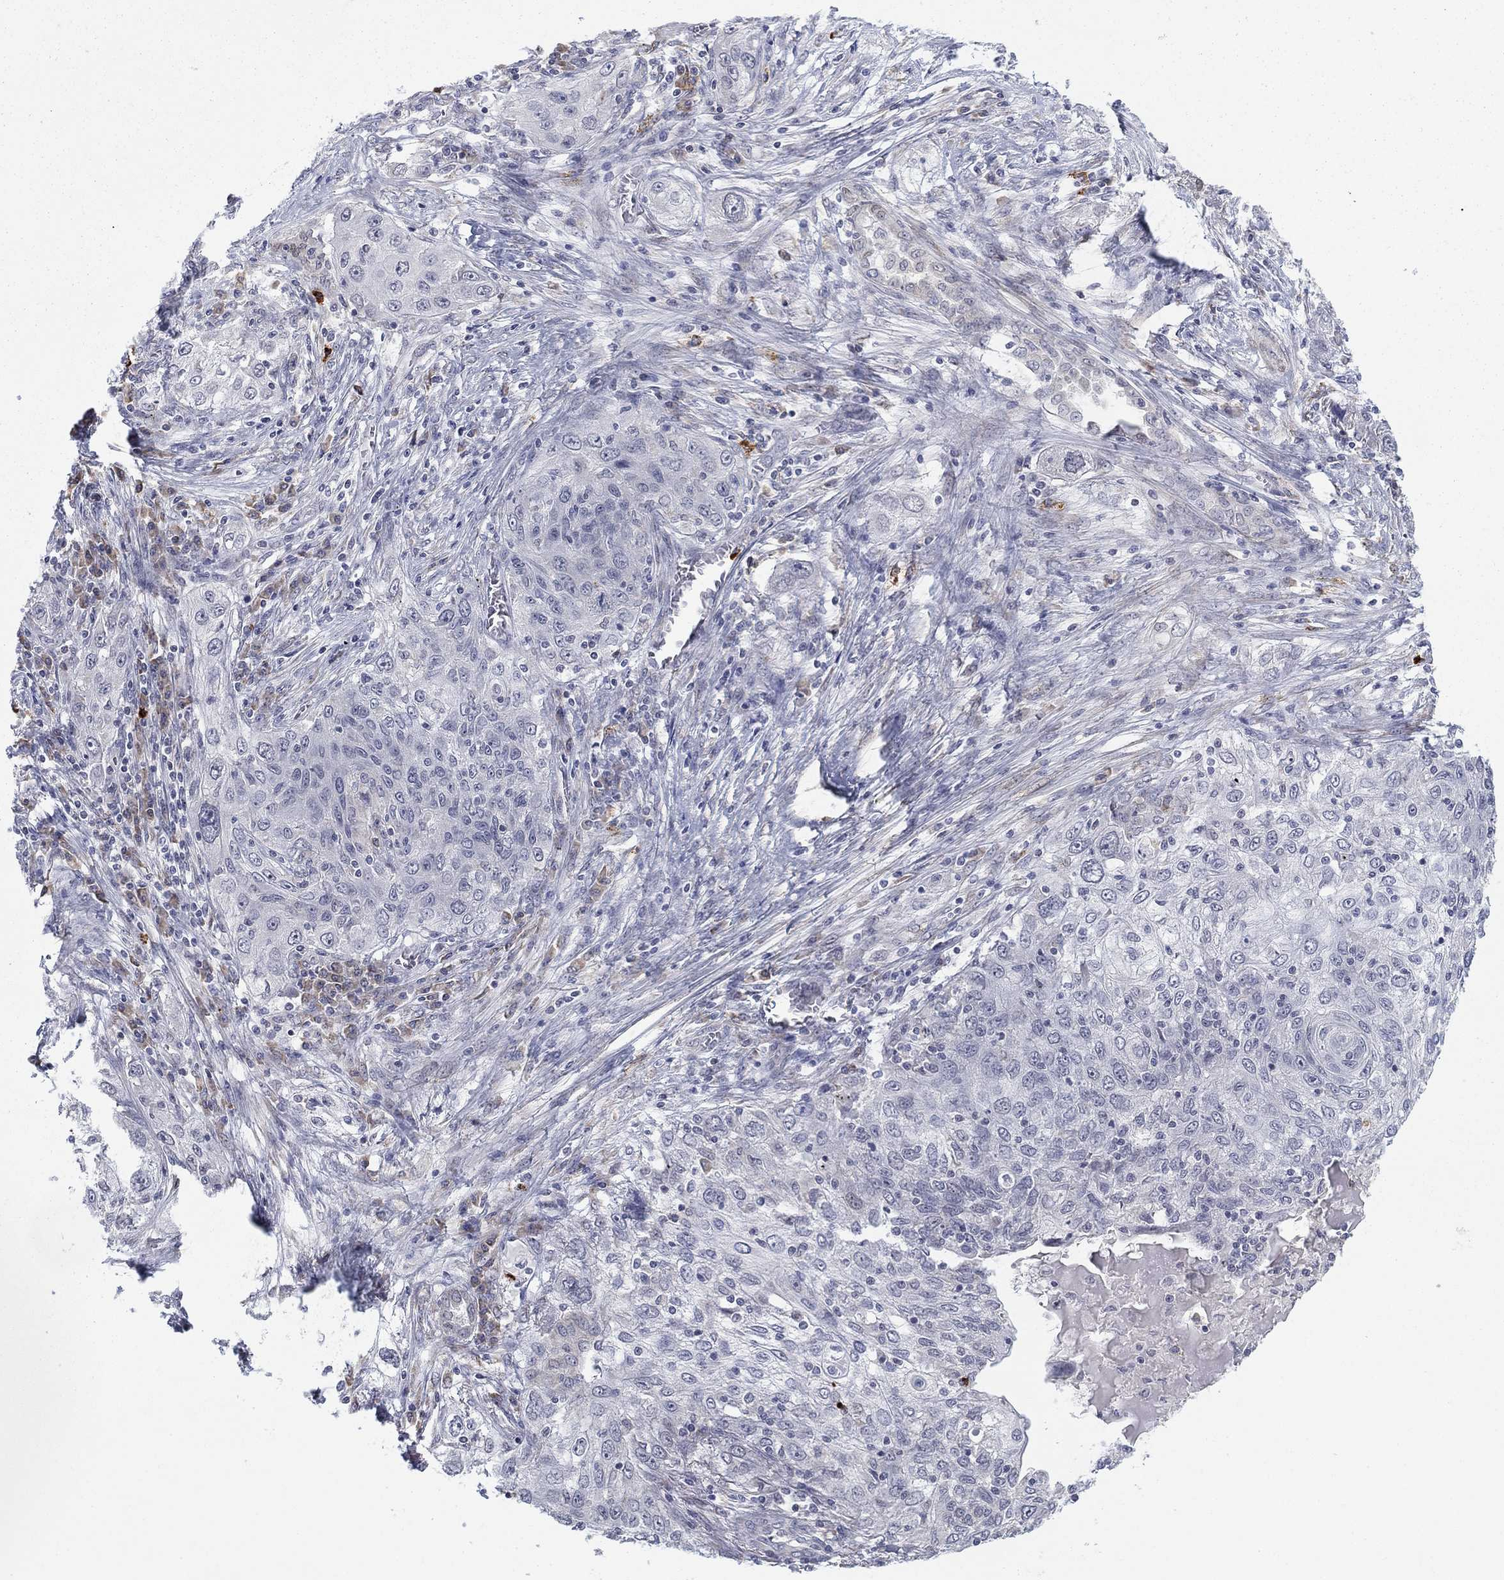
{"staining": {"intensity": "negative", "quantity": "none", "location": "none"}, "tissue": "lung cancer", "cell_type": "Tumor cells", "image_type": "cancer", "snomed": [{"axis": "morphology", "description": "Squamous cell carcinoma, NOS"}, {"axis": "topography", "description": "Lung"}], "caption": "Lung cancer (squamous cell carcinoma) was stained to show a protein in brown. There is no significant expression in tumor cells. Nuclei are stained in blue.", "gene": "MTRFR", "patient": {"sex": "female", "age": 69}}